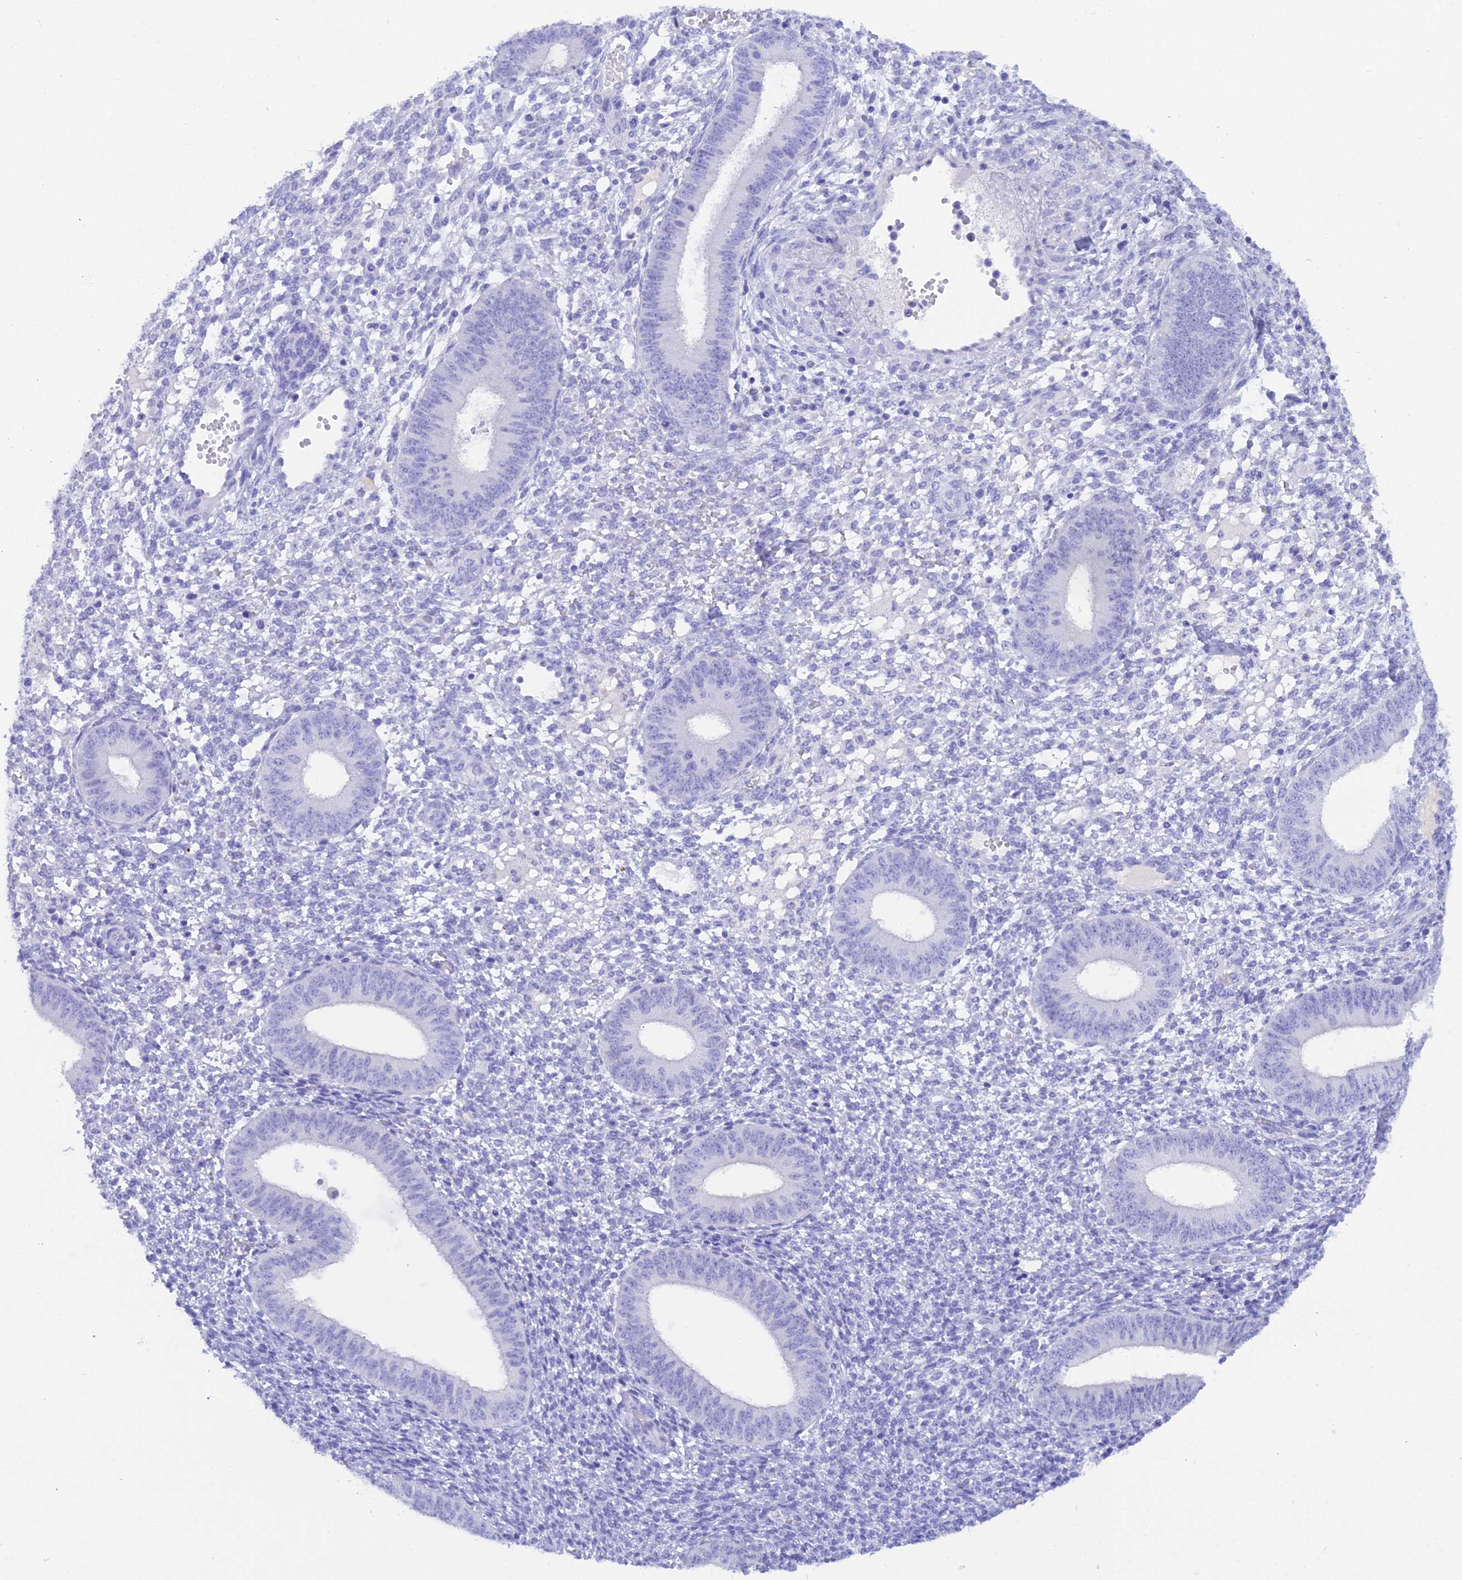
{"staining": {"intensity": "negative", "quantity": "none", "location": "none"}, "tissue": "endometrium", "cell_type": "Cells in endometrial stroma", "image_type": "normal", "snomed": [{"axis": "morphology", "description": "Normal tissue, NOS"}, {"axis": "topography", "description": "Endometrium"}], "caption": "Benign endometrium was stained to show a protein in brown. There is no significant expression in cells in endometrial stroma.", "gene": "REG1A", "patient": {"sex": "female", "age": 49}}